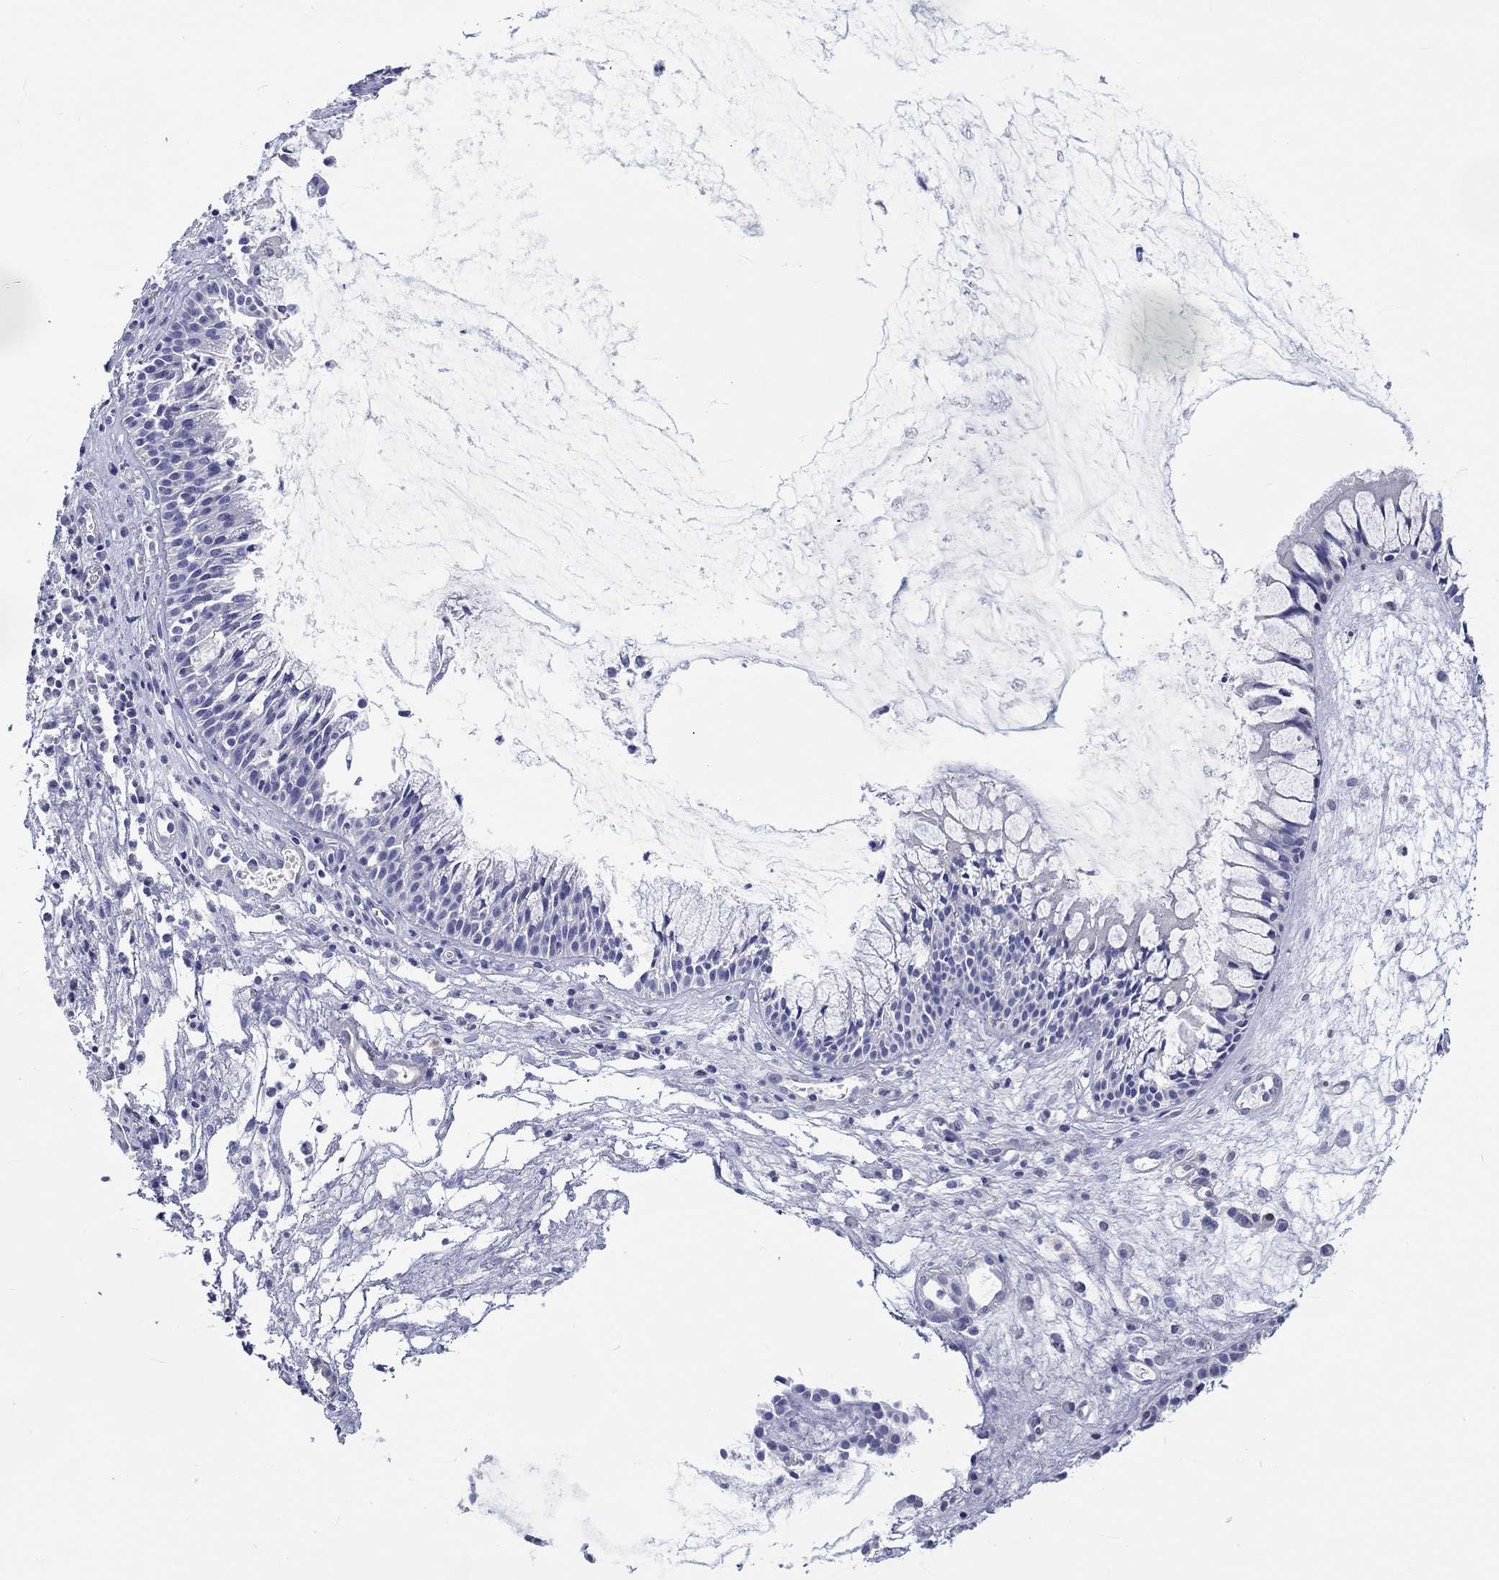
{"staining": {"intensity": "negative", "quantity": "none", "location": "none"}, "tissue": "nasopharynx", "cell_type": "Respiratory epithelial cells", "image_type": "normal", "snomed": [{"axis": "morphology", "description": "Normal tissue, NOS"}, {"axis": "topography", "description": "Nasopharynx"}], "caption": "IHC of normal nasopharynx demonstrates no staining in respiratory epithelial cells.", "gene": "CDY1B", "patient": {"sex": "female", "age": 47}}